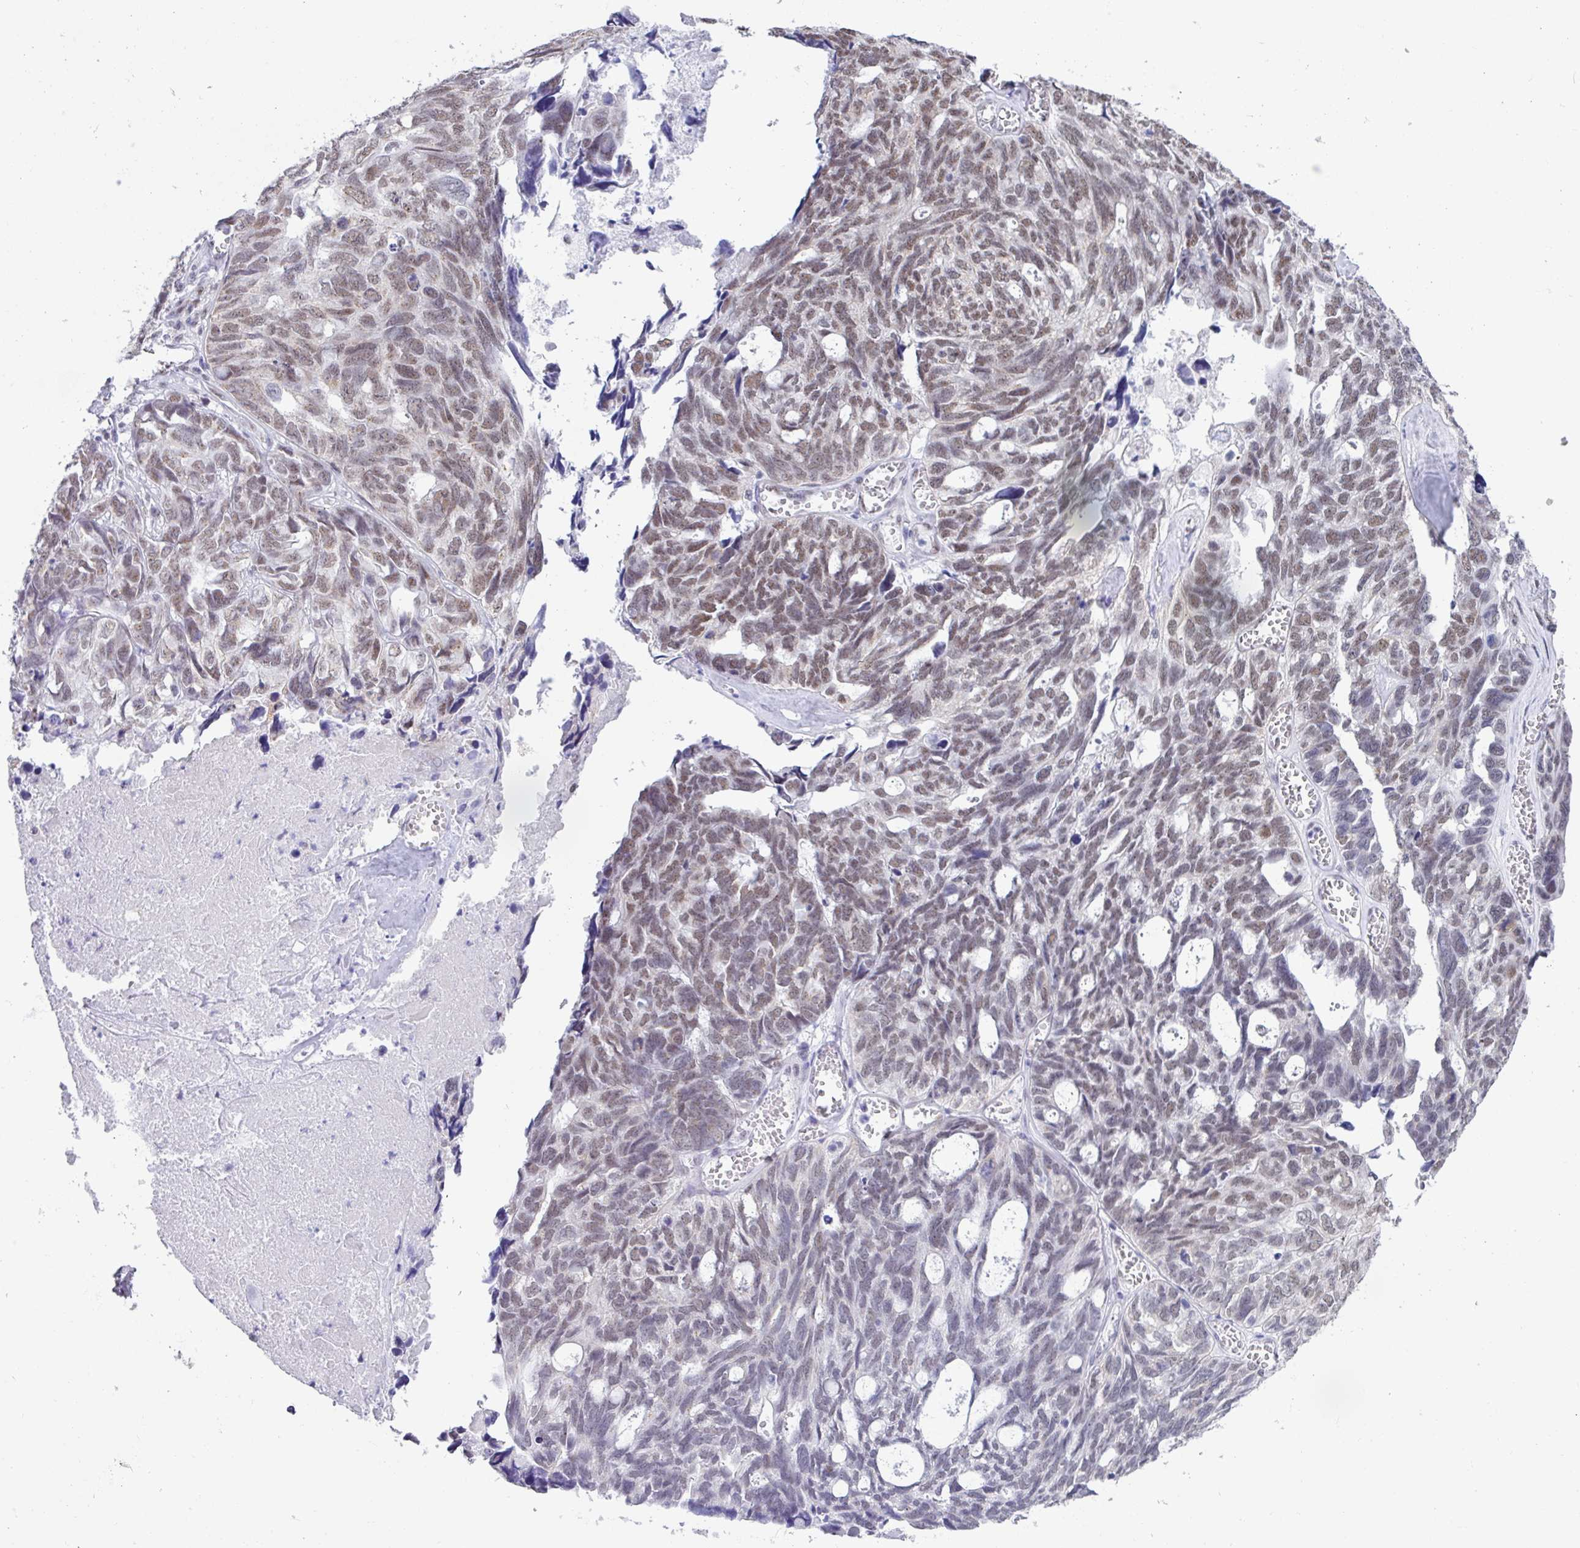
{"staining": {"intensity": "weak", "quantity": "25%-75%", "location": "nuclear"}, "tissue": "ovarian cancer", "cell_type": "Tumor cells", "image_type": "cancer", "snomed": [{"axis": "morphology", "description": "Cystadenocarcinoma, serous, NOS"}, {"axis": "topography", "description": "Ovary"}], "caption": "Protein expression analysis of ovarian cancer (serous cystadenocarcinoma) reveals weak nuclear staining in about 25%-75% of tumor cells.", "gene": "PUF60", "patient": {"sex": "female", "age": 79}}